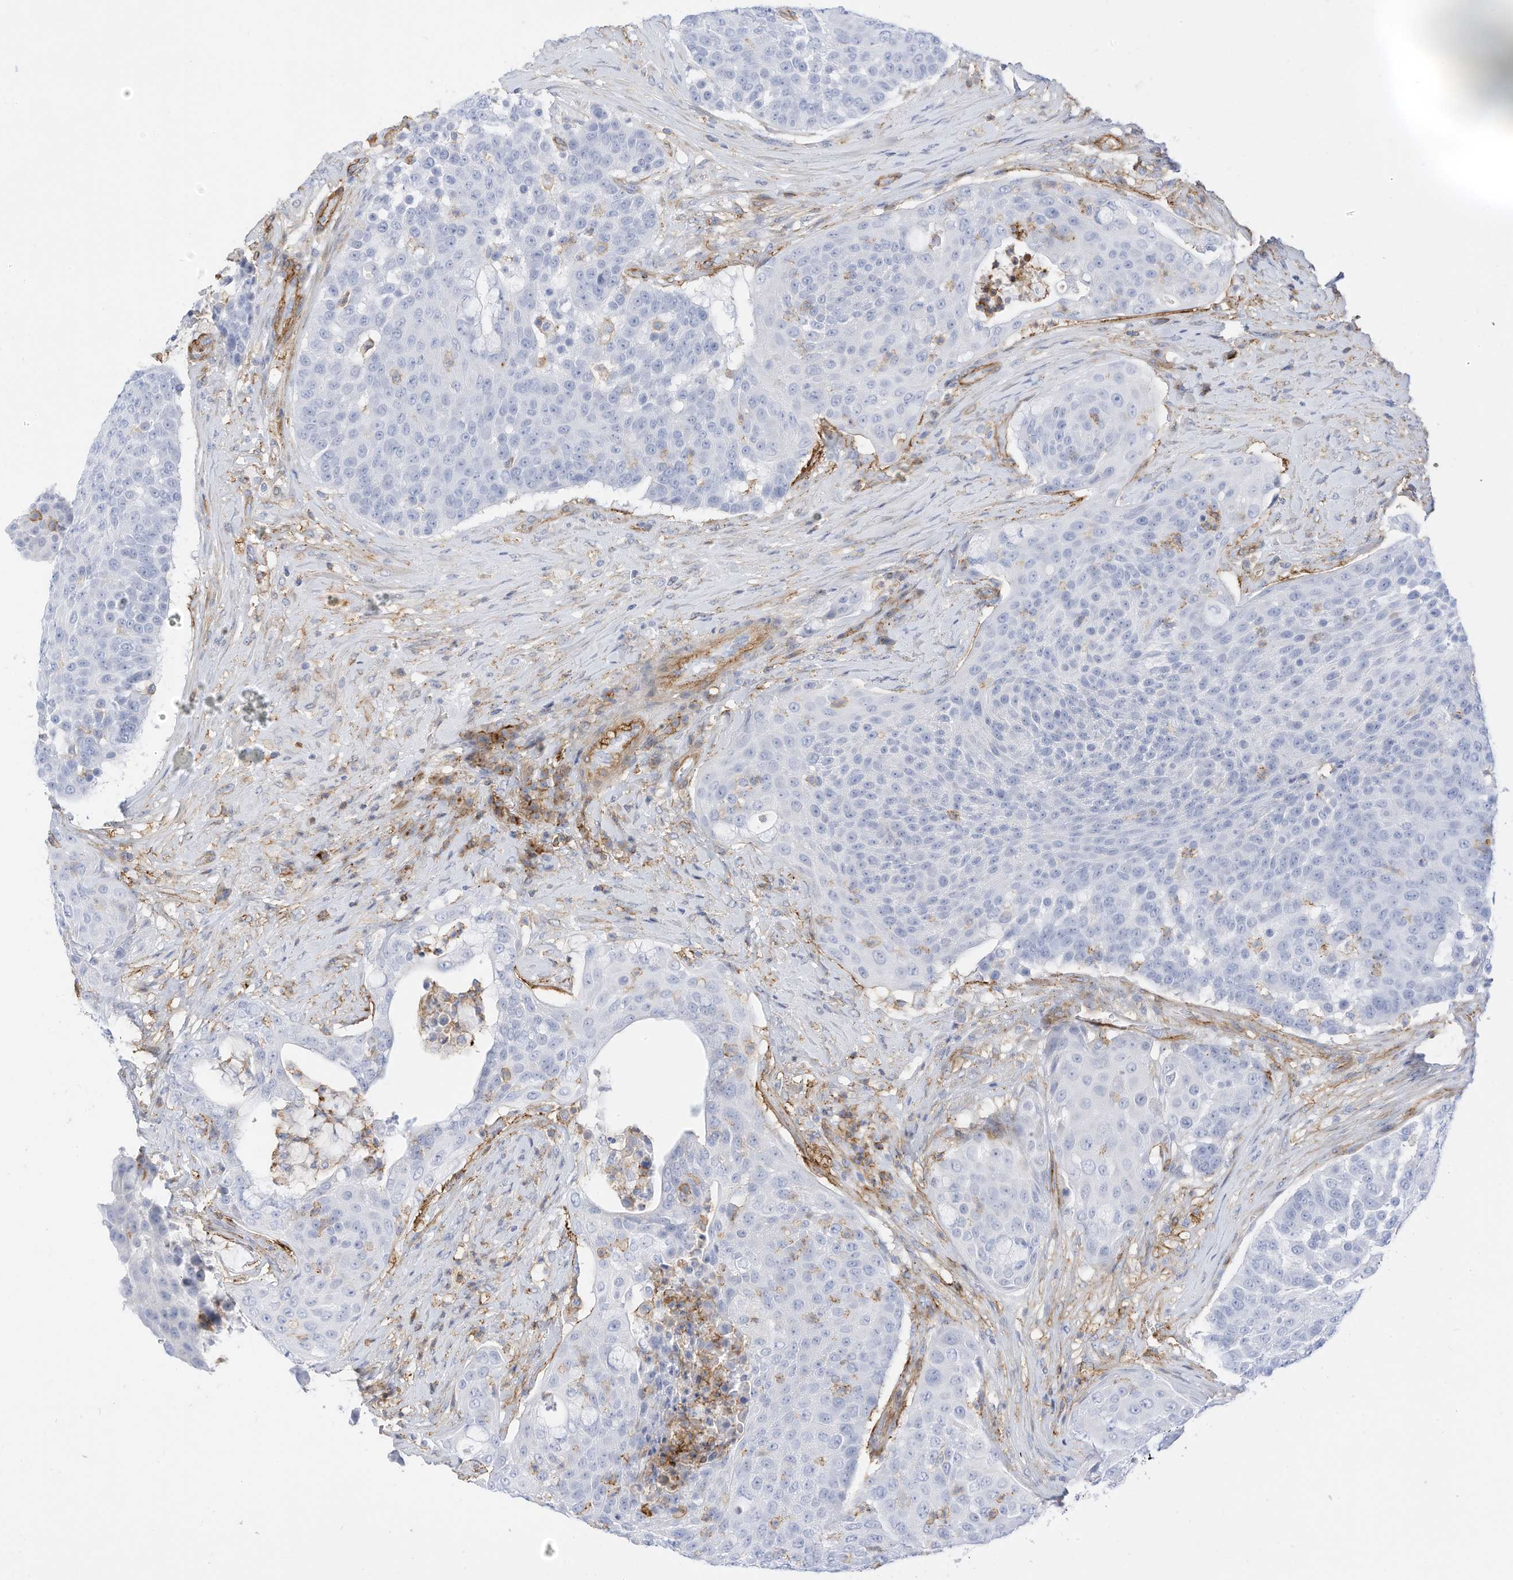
{"staining": {"intensity": "negative", "quantity": "none", "location": "none"}, "tissue": "urothelial cancer", "cell_type": "Tumor cells", "image_type": "cancer", "snomed": [{"axis": "morphology", "description": "Urothelial carcinoma, High grade"}, {"axis": "topography", "description": "Urinary bladder"}], "caption": "Tumor cells show no significant protein expression in urothelial cancer. The staining was performed using DAB (3,3'-diaminobenzidine) to visualize the protein expression in brown, while the nuclei were stained in blue with hematoxylin (Magnification: 20x).", "gene": "TXNDC9", "patient": {"sex": "female", "age": 63}}